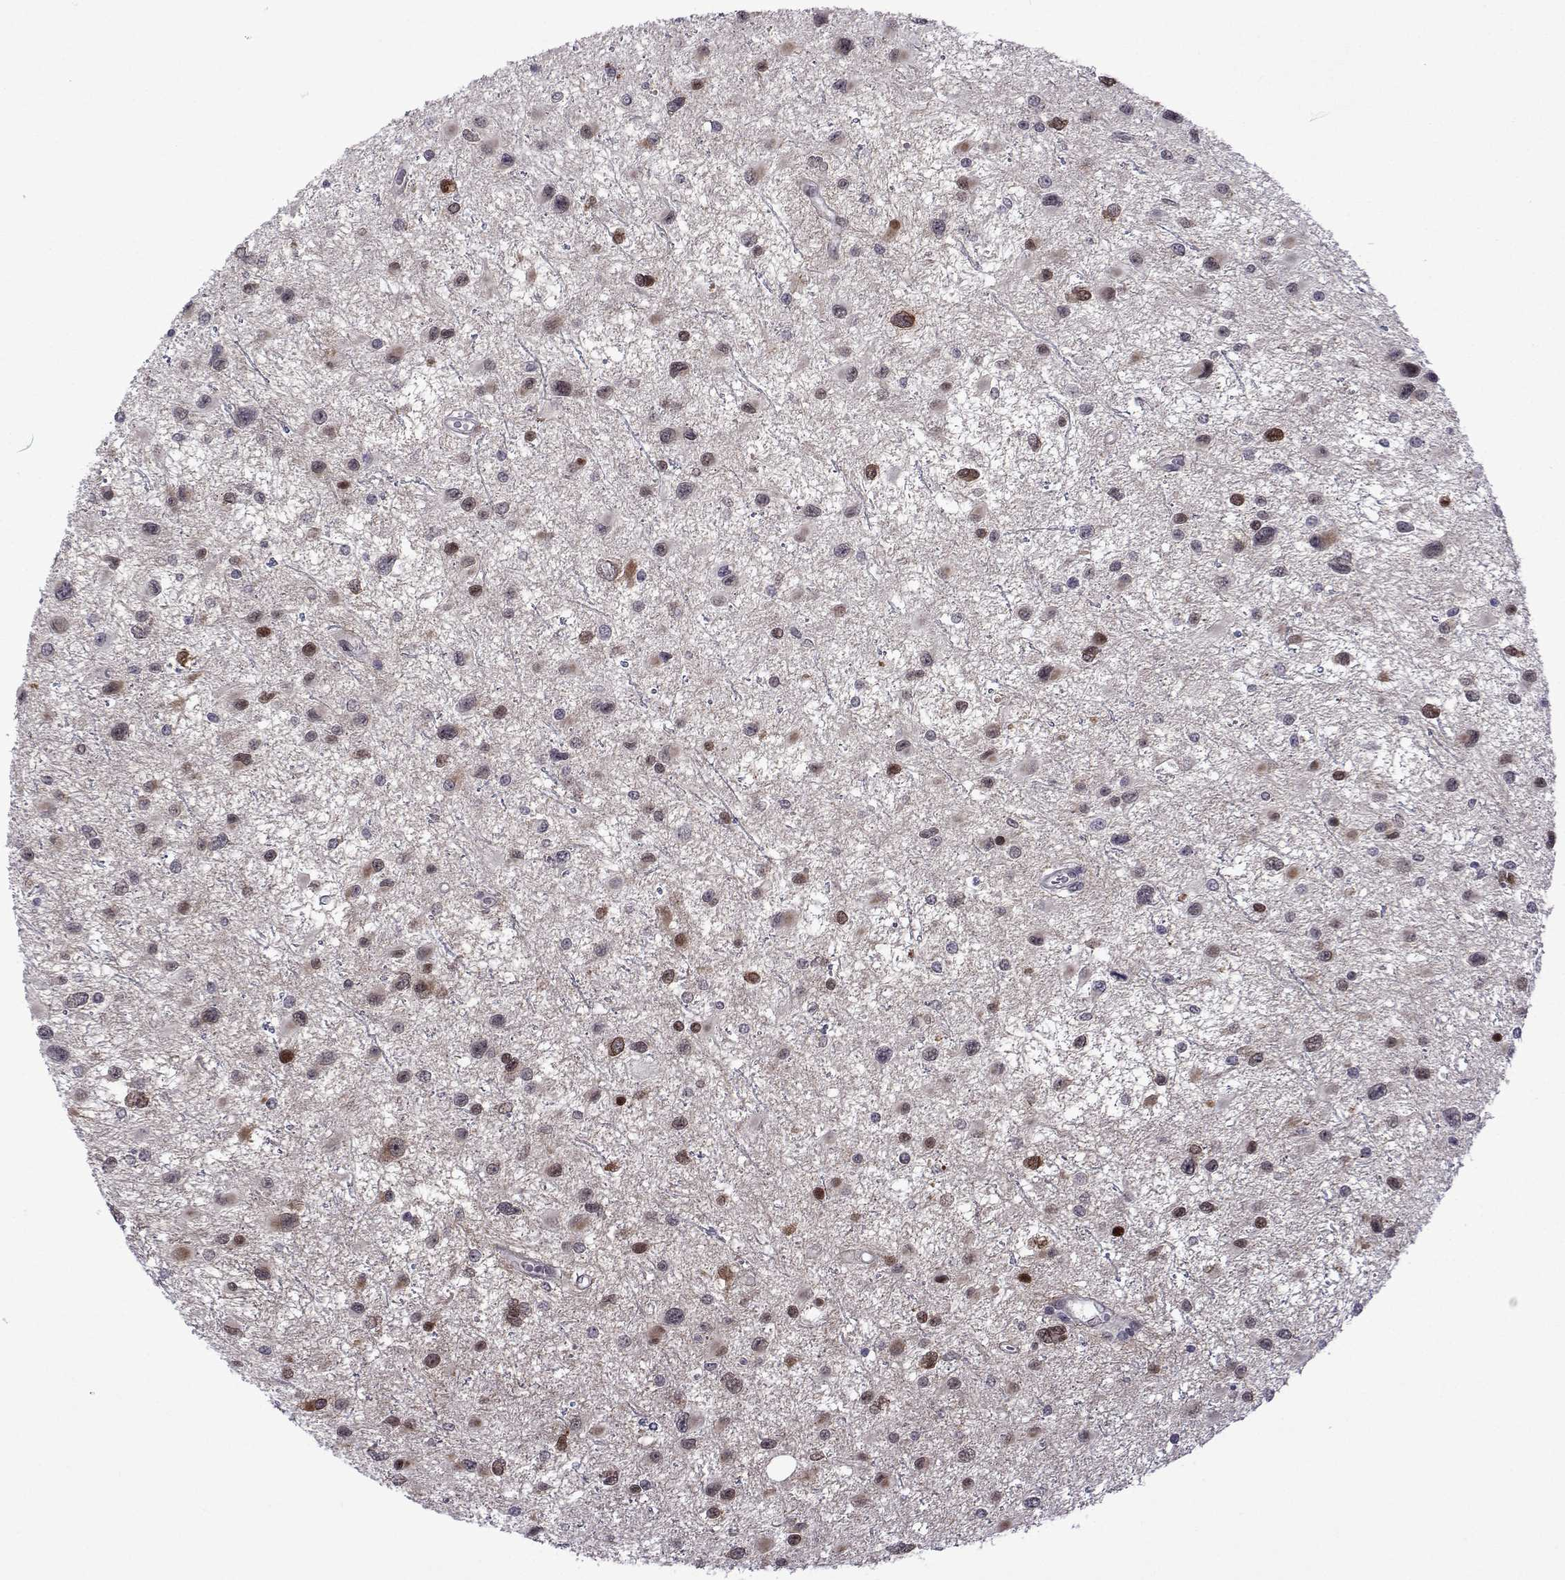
{"staining": {"intensity": "moderate", "quantity": "<25%", "location": "nuclear"}, "tissue": "glioma", "cell_type": "Tumor cells", "image_type": "cancer", "snomed": [{"axis": "morphology", "description": "Glioma, malignant, Low grade"}, {"axis": "topography", "description": "Brain"}], "caption": "Protein staining by IHC demonstrates moderate nuclear expression in approximately <25% of tumor cells in malignant glioma (low-grade).", "gene": "EFCAB3", "patient": {"sex": "female", "age": 32}}